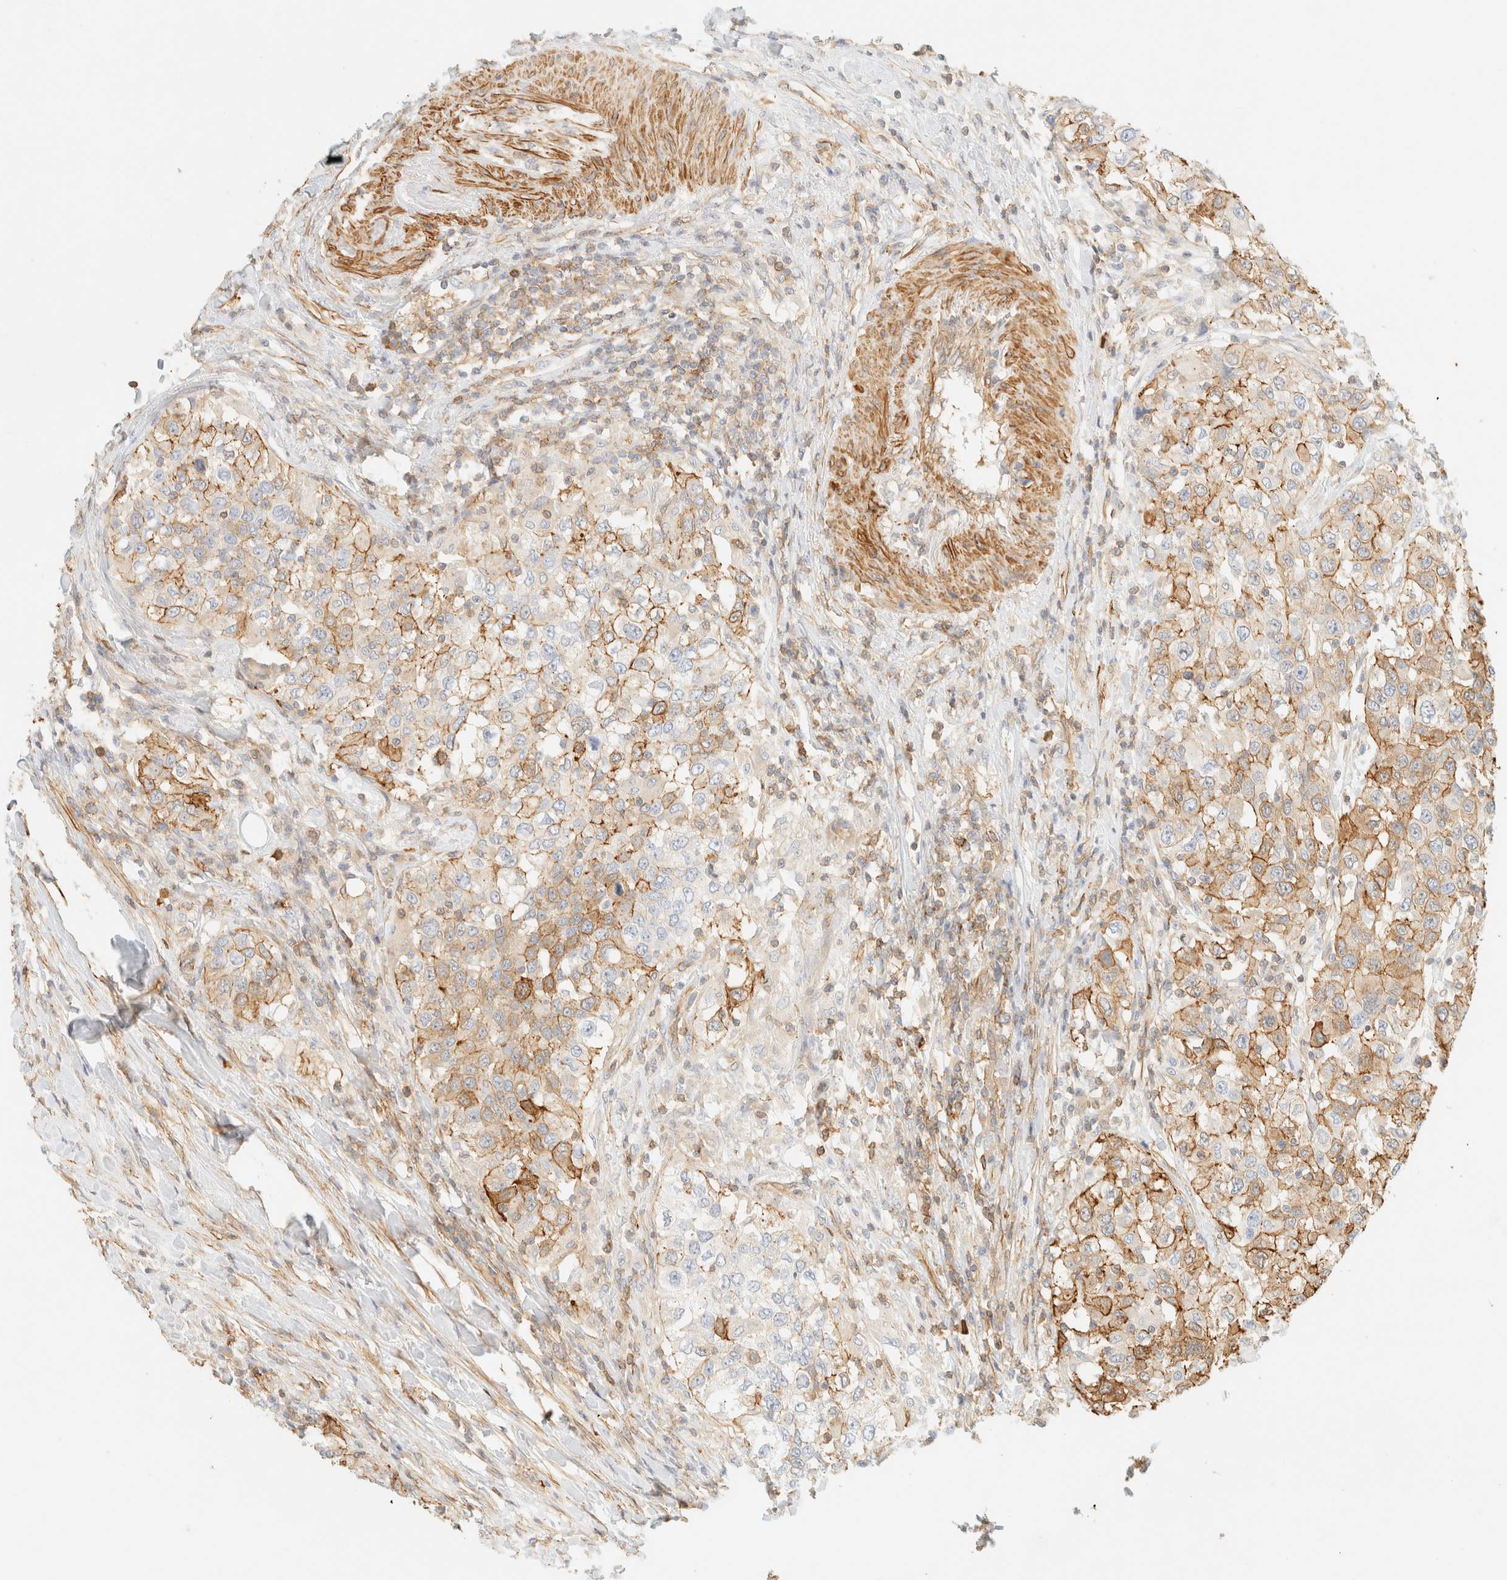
{"staining": {"intensity": "moderate", "quantity": ">75%", "location": "cytoplasmic/membranous"}, "tissue": "urothelial cancer", "cell_type": "Tumor cells", "image_type": "cancer", "snomed": [{"axis": "morphology", "description": "Urothelial carcinoma, High grade"}, {"axis": "topography", "description": "Urinary bladder"}], "caption": "Urothelial cancer stained with immunohistochemistry (IHC) shows moderate cytoplasmic/membranous positivity in approximately >75% of tumor cells.", "gene": "OTOP2", "patient": {"sex": "female", "age": 80}}